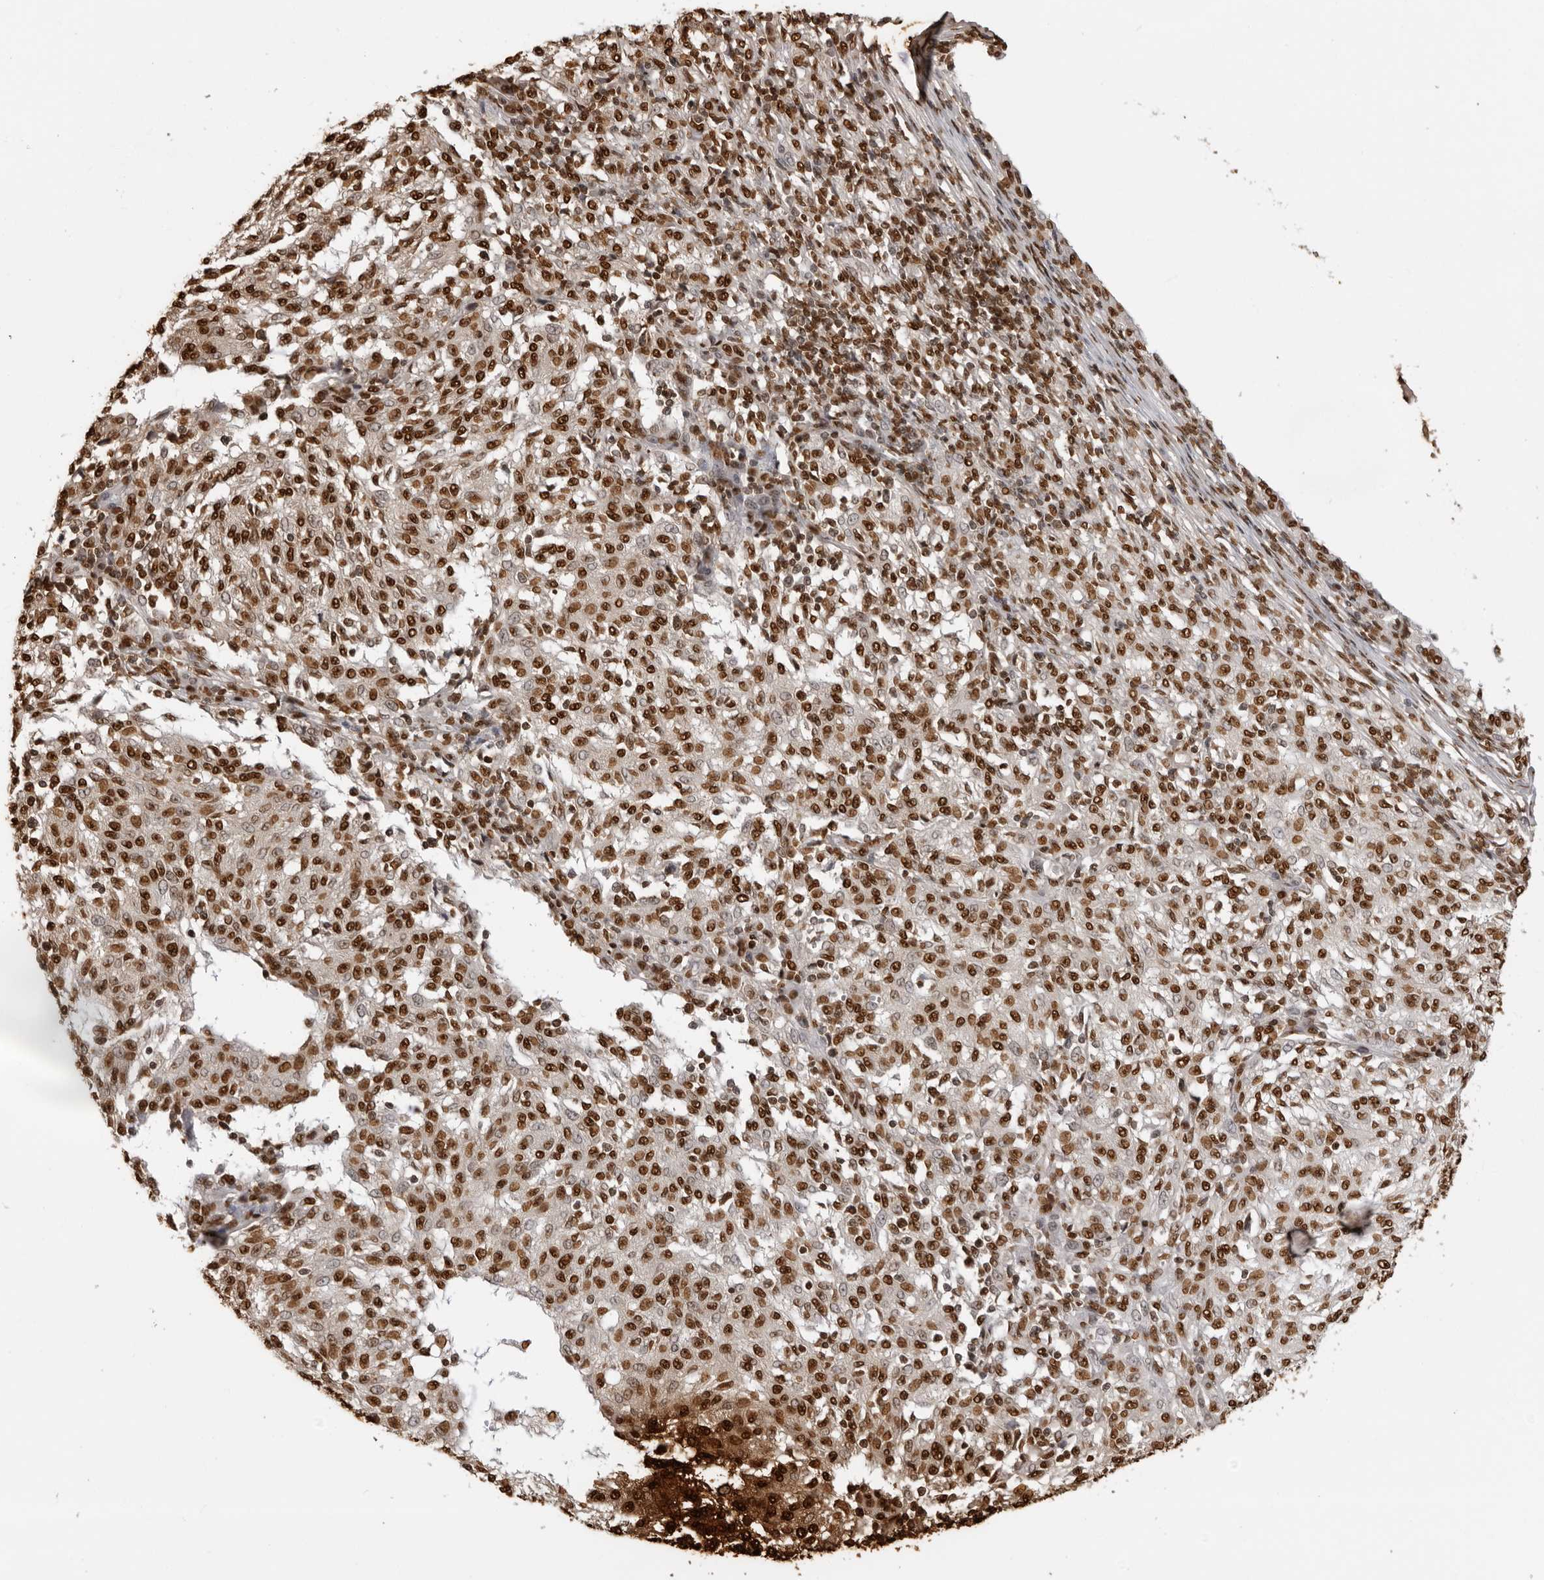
{"staining": {"intensity": "strong", "quantity": ">75%", "location": "nuclear"}, "tissue": "melanoma", "cell_type": "Tumor cells", "image_type": "cancer", "snomed": [{"axis": "morphology", "description": "Malignant melanoma, NOS"}, {"axis": "topography", "description": "Skin"}], "caption": "Immunohistochemistry (DAB) staining of malignant melanoma shows strong nuclear protein staining in about >75% of tumor cells.", "gene": "ZFP91", "patient": {"sex": "female", "age": 72}}